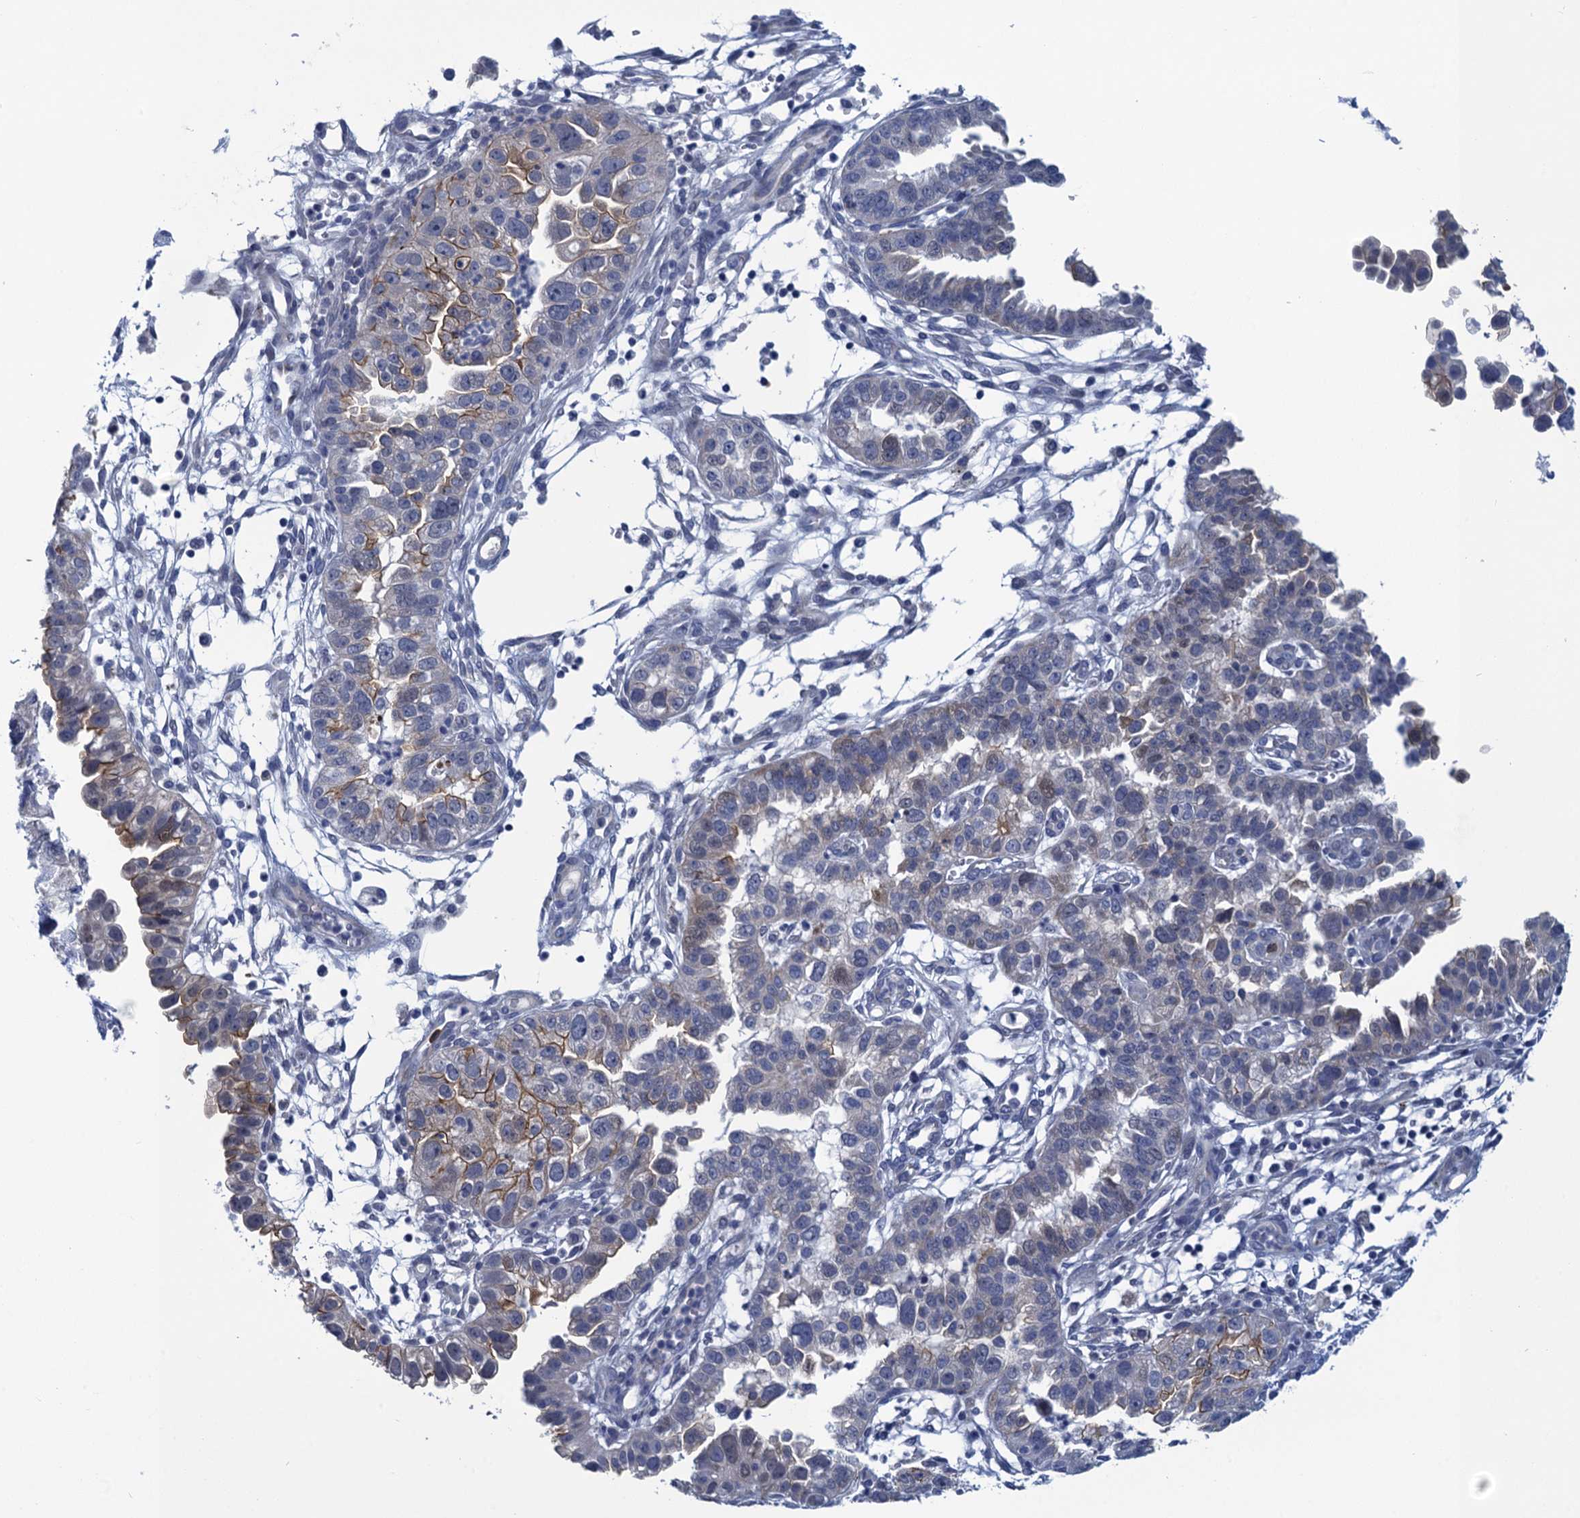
{"staining": {"intensity": "moderate", "quantity": "<25%", "location": "cytoplasmic/membranous"}, "tissue": "endometrial cancer", "cell_type": "Tumor cells", "image_type": "cancer", "snomed": [{"axis": "morphology", "description": "Adenocarcinoma, NOS"}, {"axis": "topography", "description": "Endometrium"}], "caption": "A micrograph showing moderate cytoplasmic/membranous expression in approximately <25% of tumor cells in endometrial adenocarcinoma, as visualized by brown immunohistochemical staining.", "gene": "SCEL", "patient": {"sex": "female", "age": 85}}